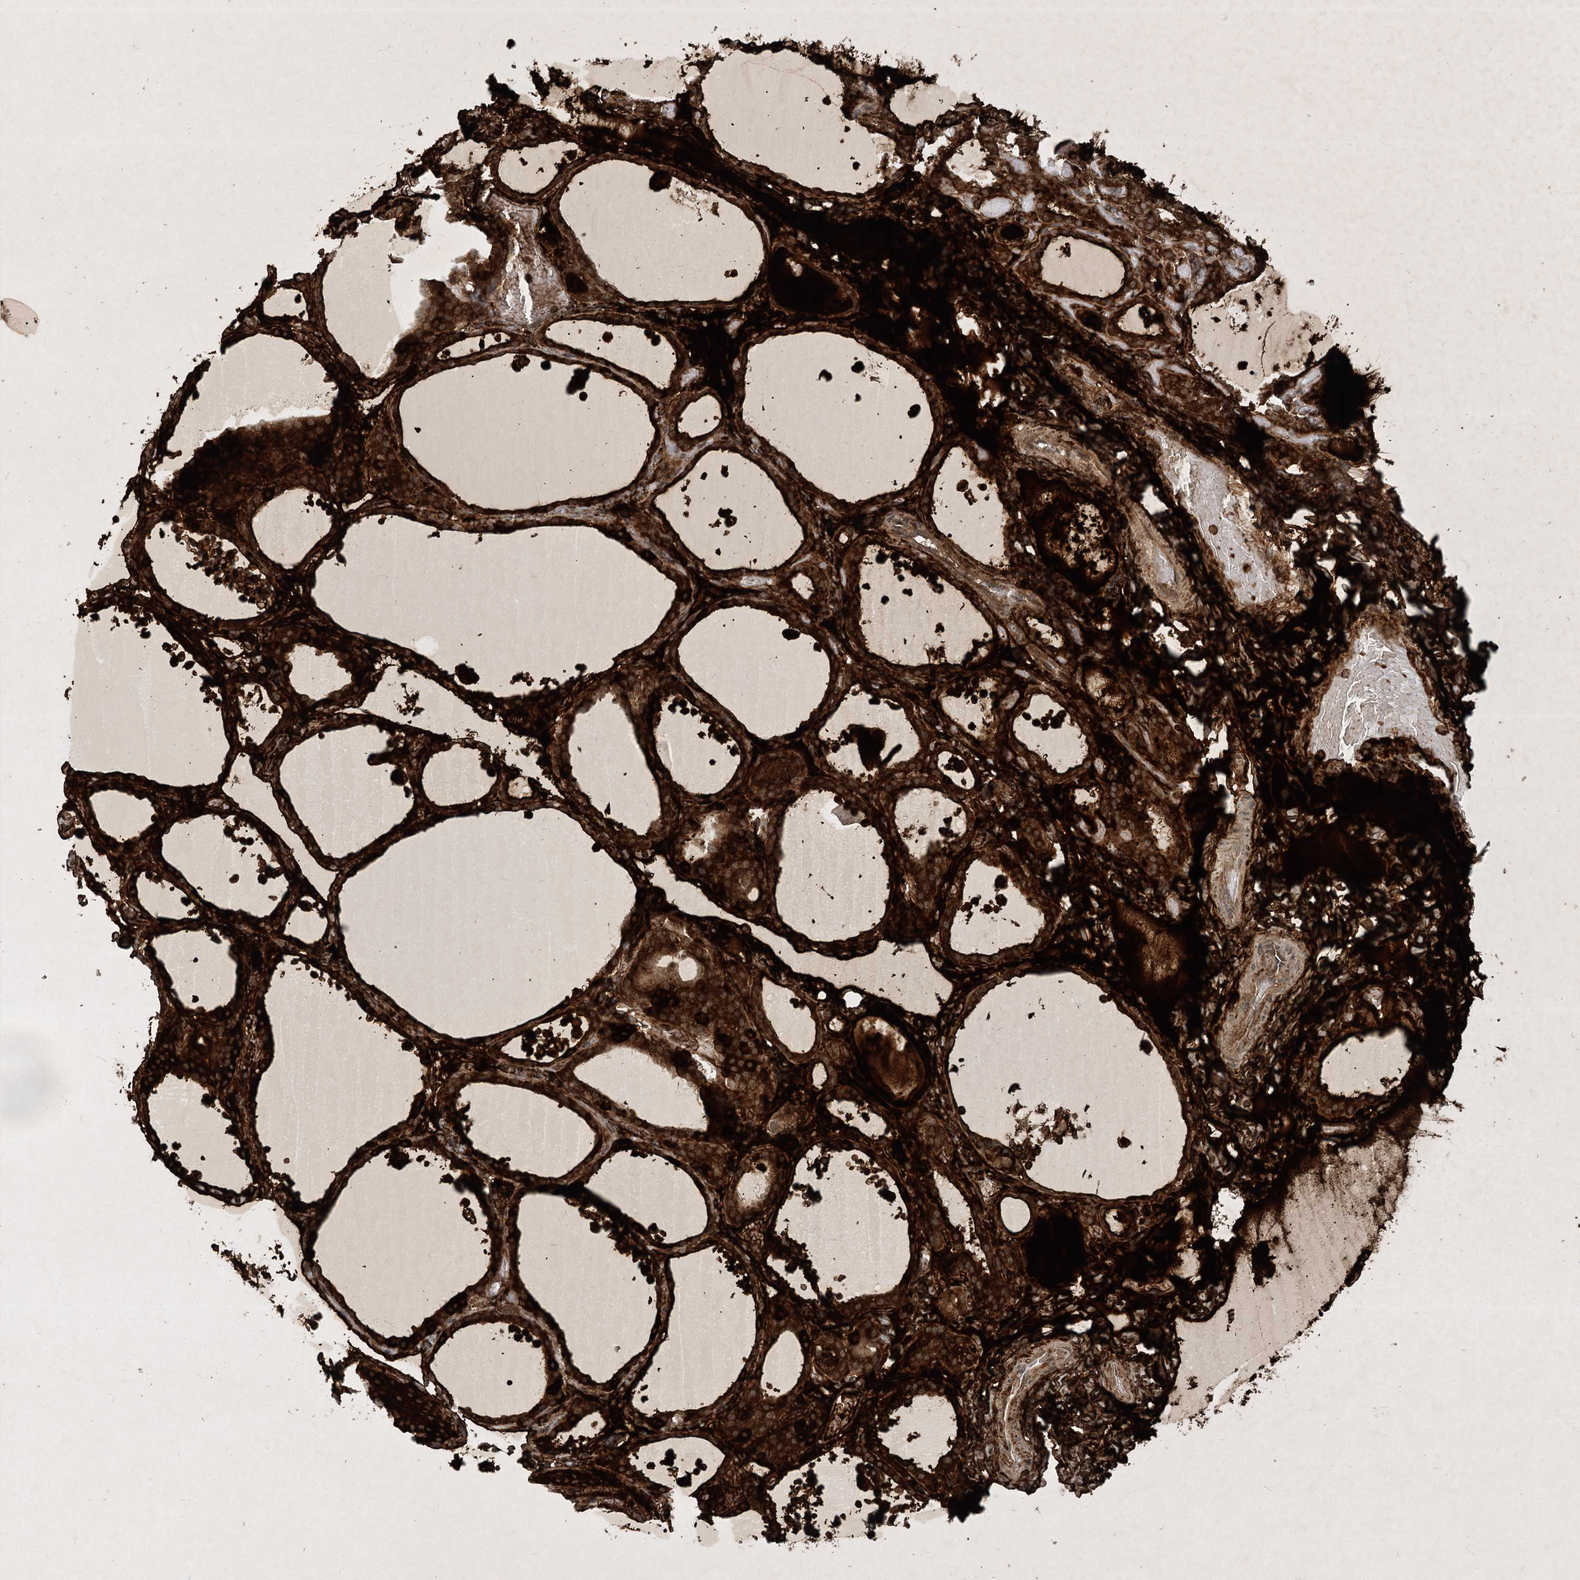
{"staining": {"intensity": "strong", "quantity": ">75%", "location": "cytoplasmic/membranous"}, "tissue": "thyroid gland", "cell_type": "Glandular cells", "image_type": "normal", "snomed": [{"axis": "morphology", "description": "Normal tissue, NOS"}, {"axis": "topography", "description": "Thyroid gland"}], "caption": "The immunohistochemical stain labels strong cytoplasmic/membranous staining in glandular cells of unremarkable thyroid gland.", "gene": "UNC93A", "patient": {"sex": "female", "age": 44}}